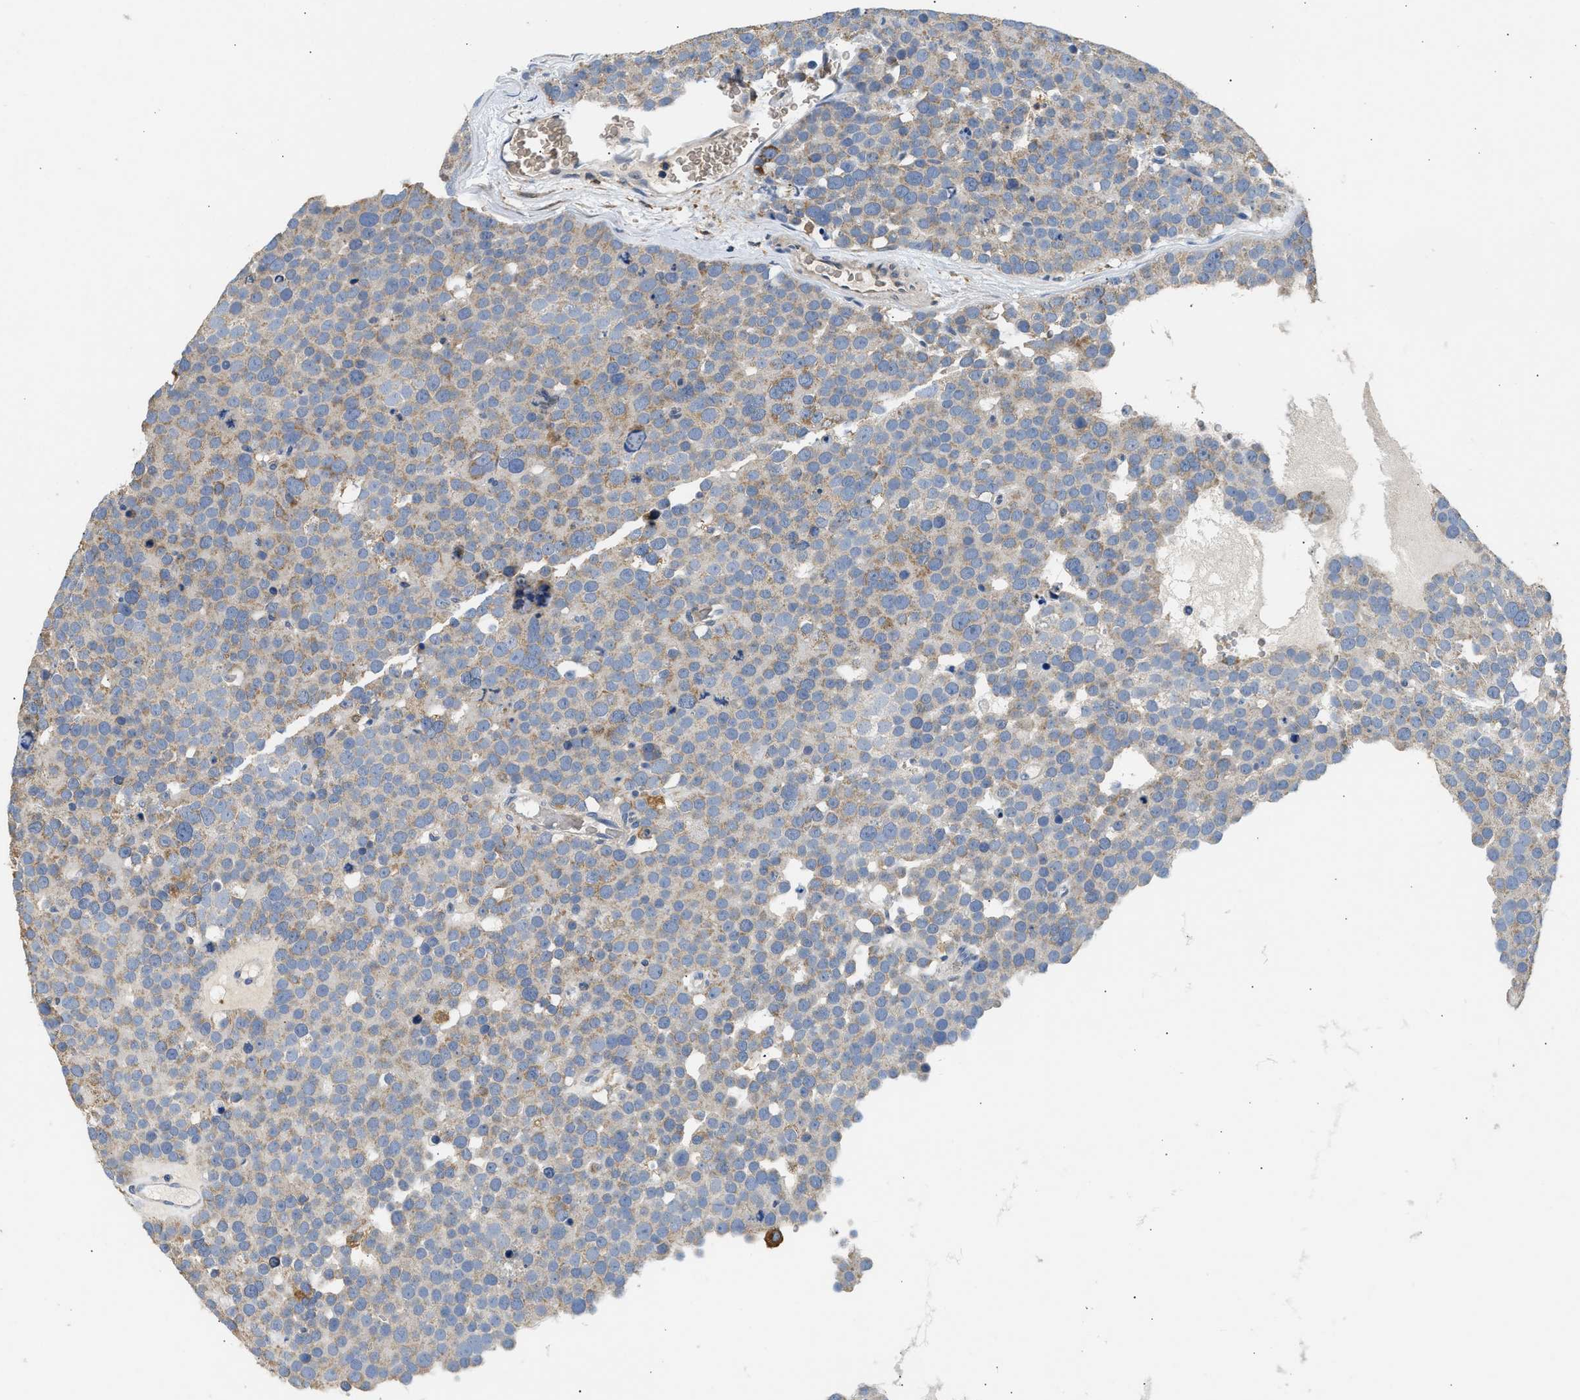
{"staining": {"intensity": "weak", "quantity": ">75%", "location": "cytoplasmic/membranous"}, "tissue": "testis cancer", "cell_type": "Tumor cells", "image_type": "cancer", "snomed": [{"axis": "morphology", "description": "Seminoma, NOS"}, {"axis": "topography", "description": "Testis"}], "caption": "This is an image of immunohistochemistry staining of testis cancer (seminoma), which shows weak staining in the cytoplasmic/membranous of tumor cells.", "gene": "RAB31", "patient": {"sex": "male", "age": 71}}